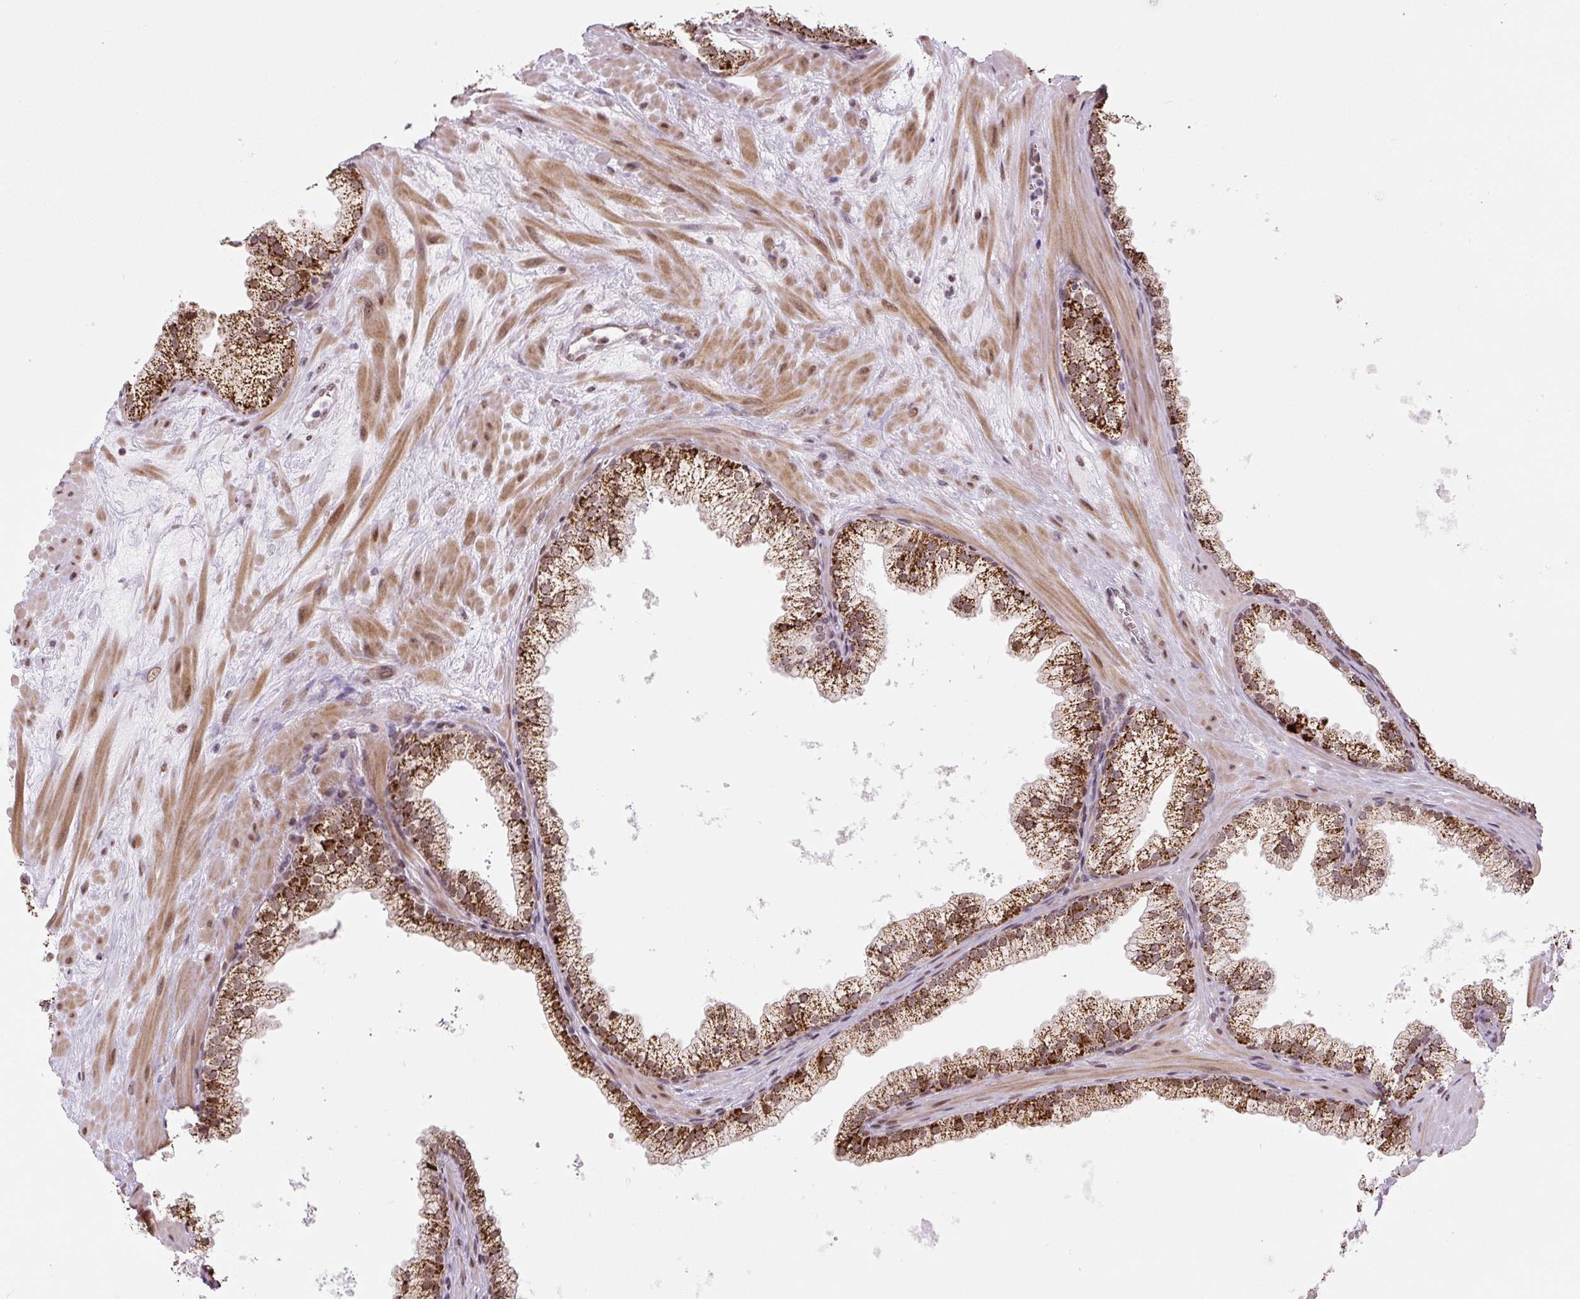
{"staining": {"intensity": "moderate", "quantity": ">75%", "location": "cytoplasmic/membranous,nuclear"}, "tissue": "prostate", "cell_type": "Glandular cells", "image_type": "normal", "snomed": [{"axis": "morphology", "description": "Normal tissue, NOS"}, {"axis": "topography", "description": "Prostate"}, {"axis": "topography", "description": "Peripheral nerve tissue"}], "caption": "Immunohistochemical staining of normal prostate shows medium levels of moderate cytoplasmic/membranous,nuclear expression in about >75% of glandular cells. Using DAB (brown) and hematoxylin (blue) stains, captured at high magnification using brightfield microscopy.", "gene": "TCFL5", "patient": {"sex": "male", "age": 61}}